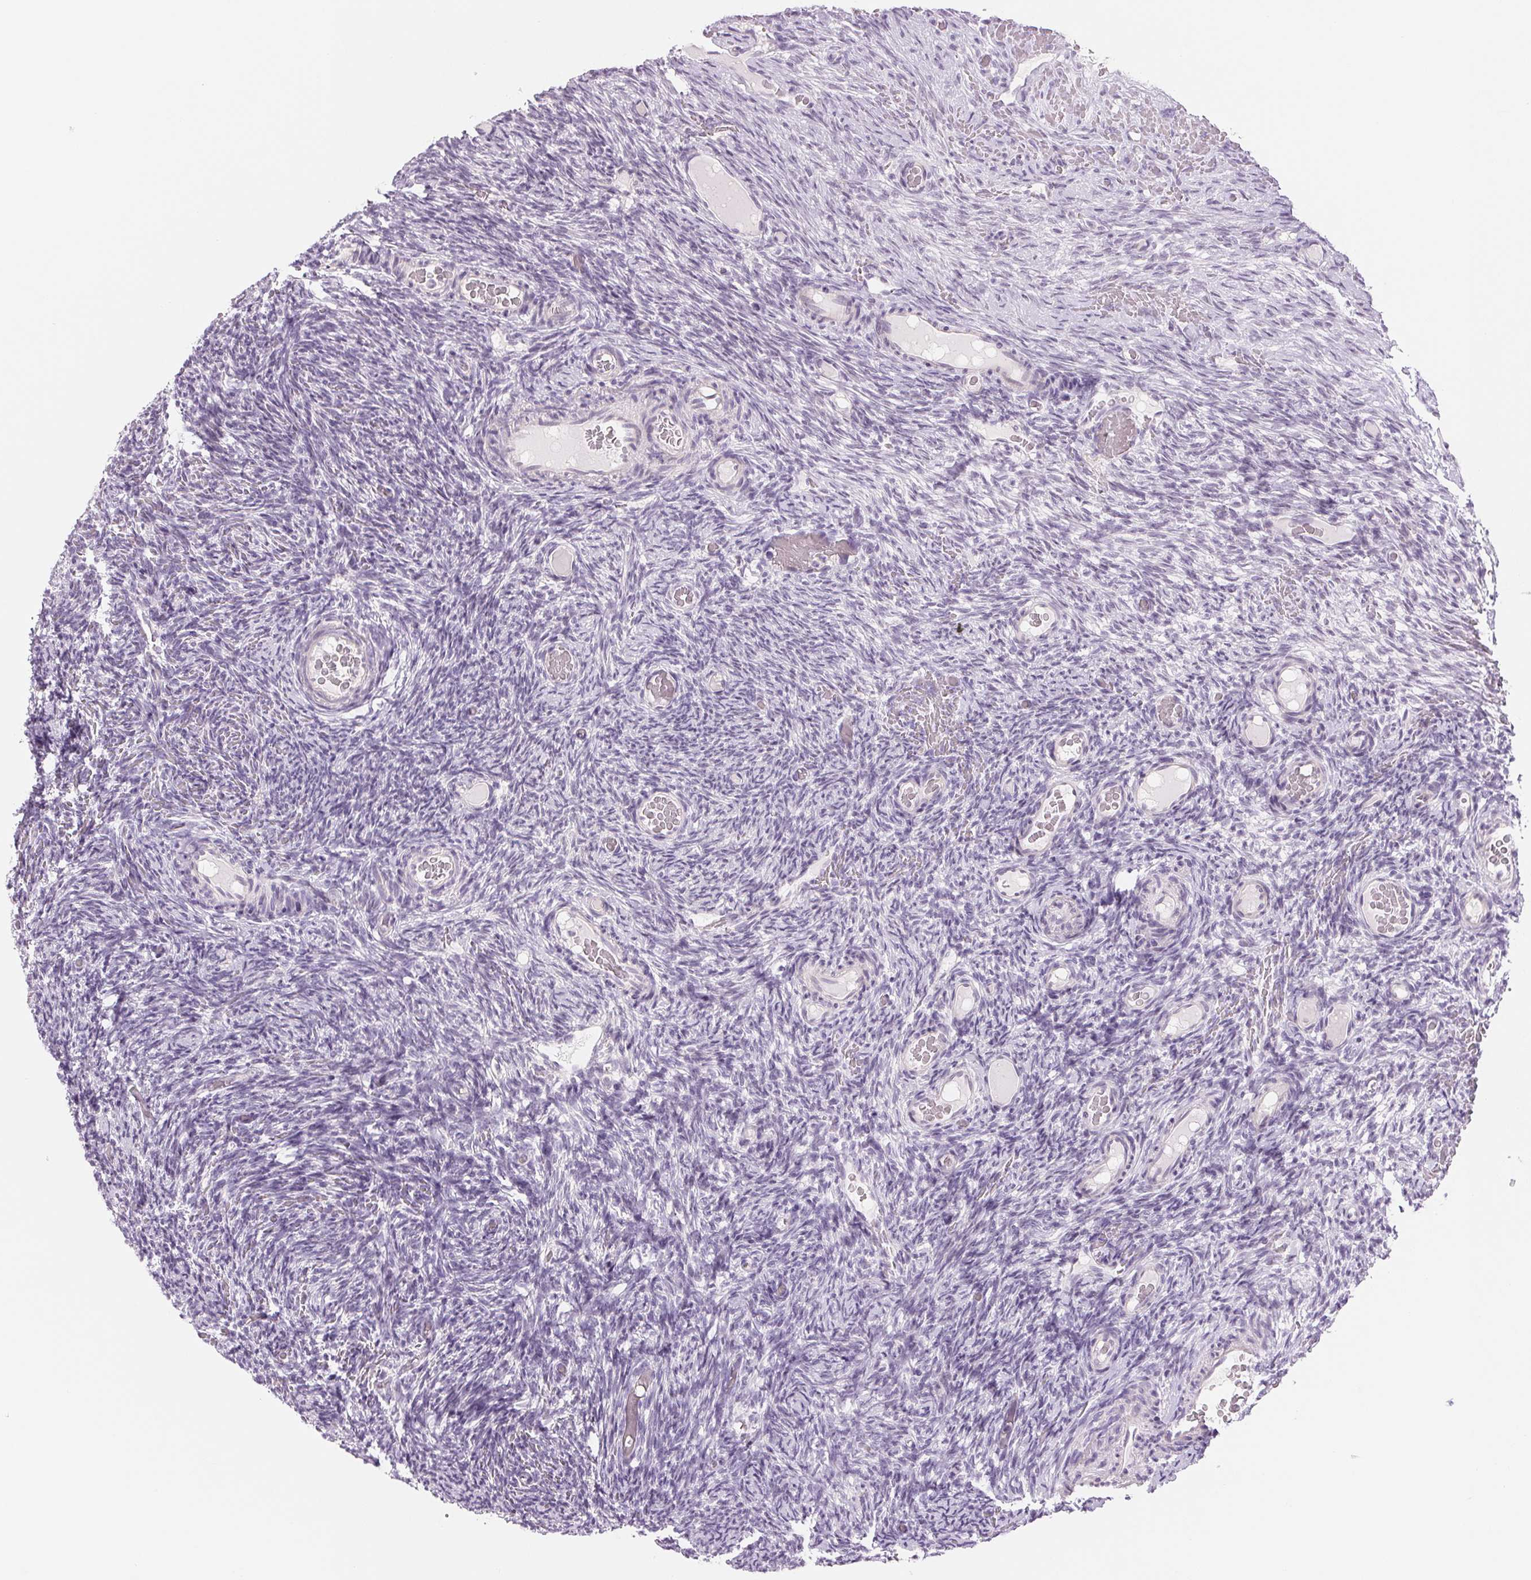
{"staining": {"intensity": "negative", "quantity": "none", "location": "none"}, "tissue": "ovary", "cell_type": "Ovarian stroma cells", "image_type": "normal", "snomed": [{"axis": "morphology", "description": "Normal tissue, NOS"}, {"axis": "topography", "description": "Ovary"}], "caption": "High power microscopy image of an IHC micrograph of benign ovary, revealing no significant positivity in ovarian stroma cells.", "gene": "CCDC168", "patient": {"sex": "female", "age": 34}}